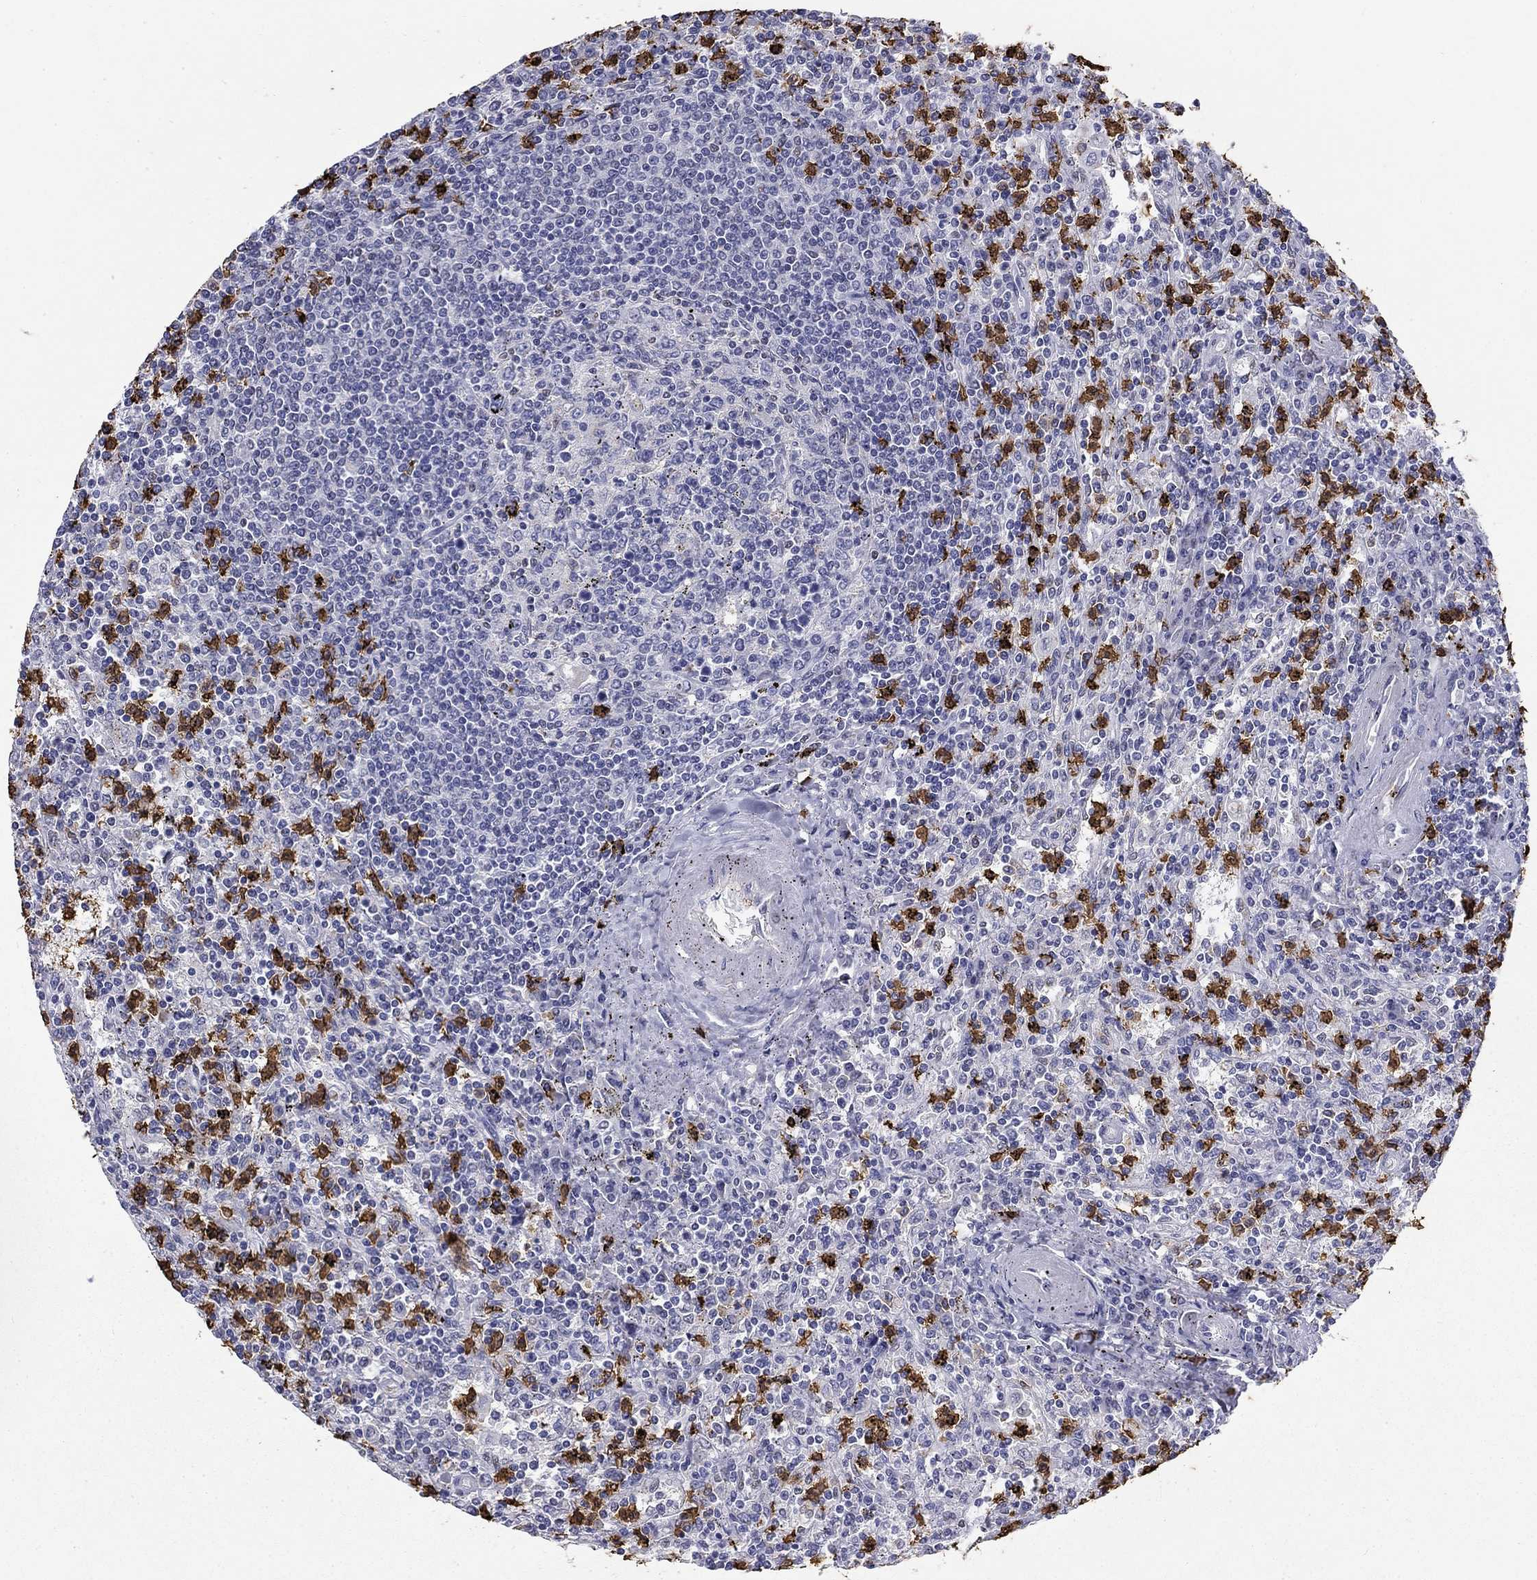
{"staining": {"intensity": "negative", "quantity": "none", "location": "none"}, "tissue": "lymphoma", "cell_type": "Tumor cells", "image_type": "cancer", "snomed": [{"axis": "morphology", "description": "Malignant lymphoma, non-Hodgkin's type, Low grade"}, {"axis": "topography", "description": "Spleen"}], "caption": "The image demonstrates no staining of tumor cells in lymphoma.", "gene": "IGSF8", "patient": {"sex": "male", "age": 62}}